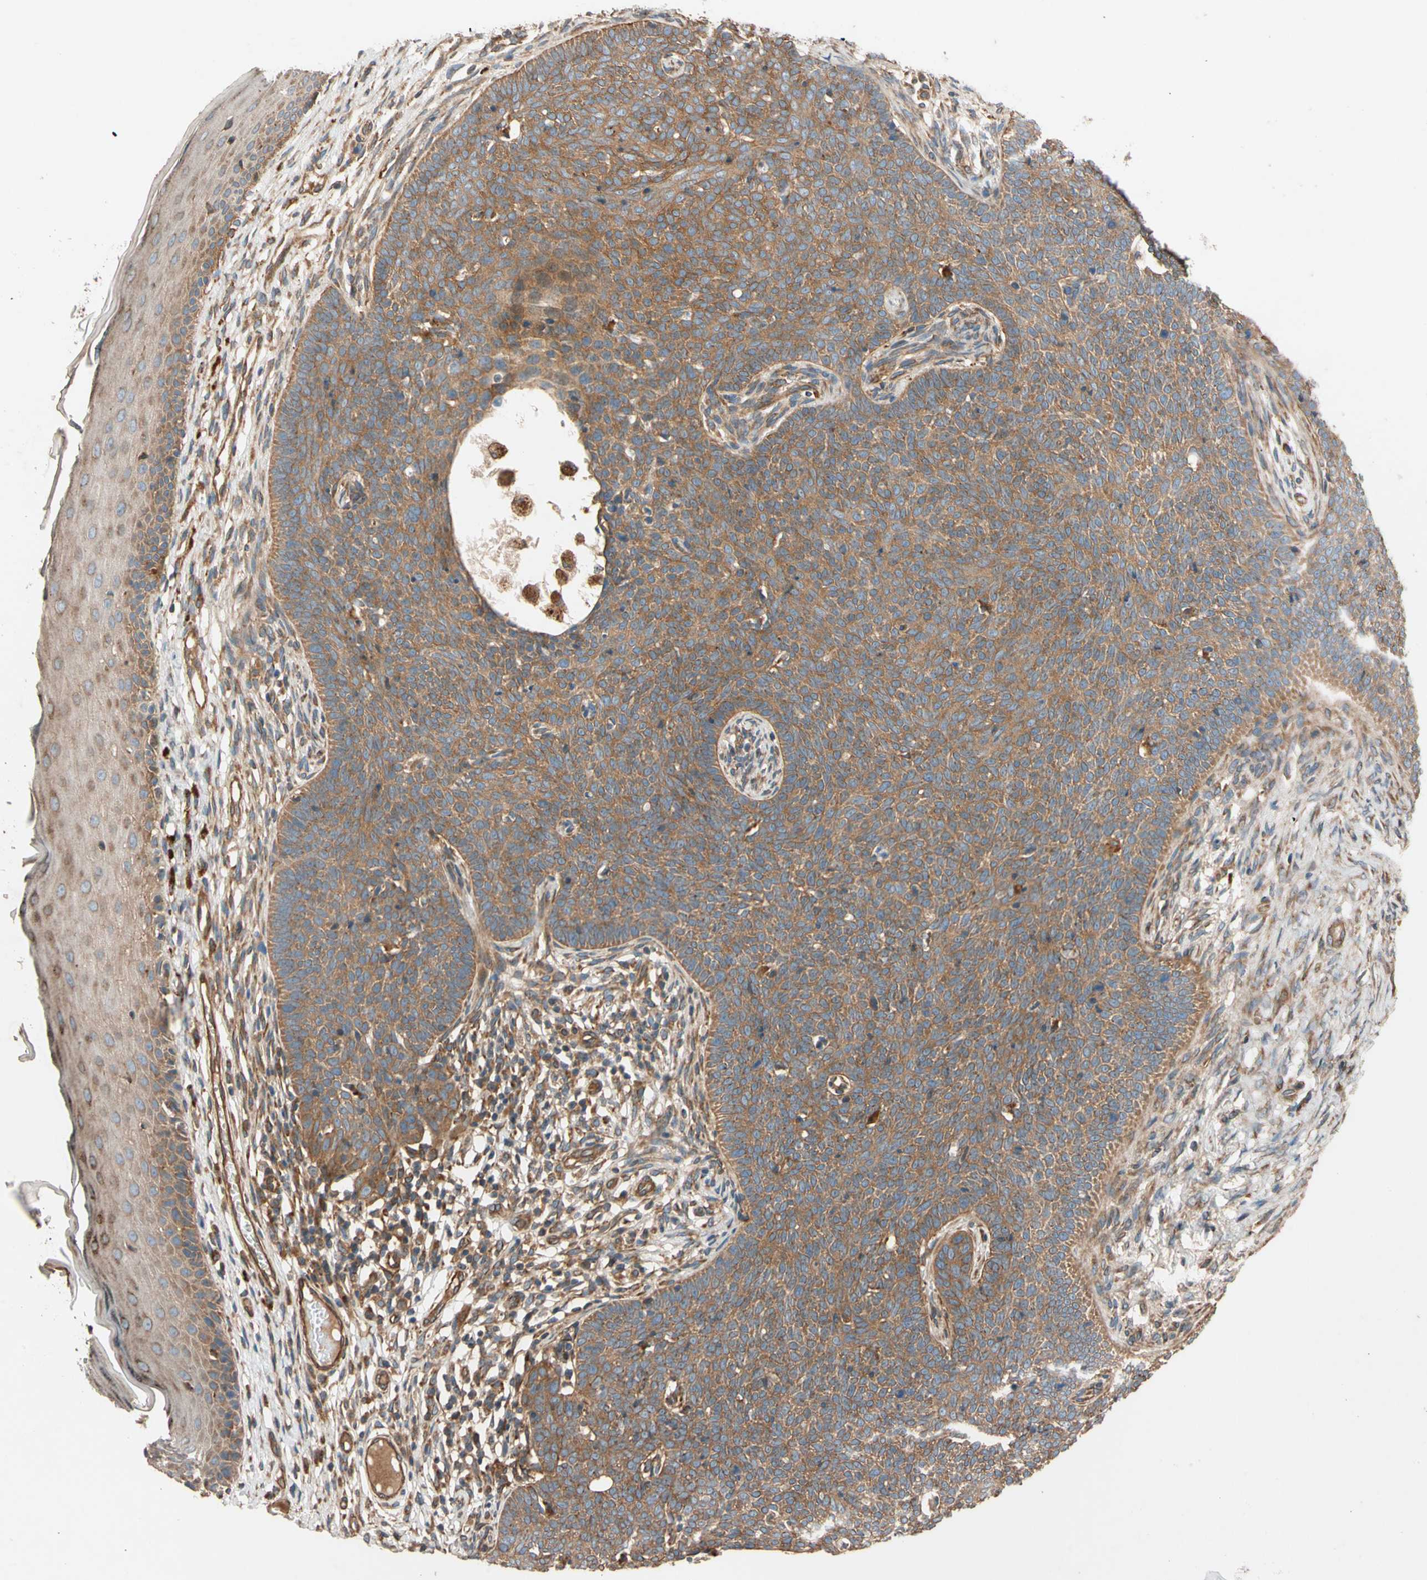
{"staining": {"intensity": "moderate", "quantity": ">75%", "location": "cytoplasmic/membranous"}, "tissue": "skin cancer", "cell_type": "Tumor cells", "image_type": "cancer", "snomed": [{"axis": "morphology", "description": "Normal tissue, NOS"}, {"axis": "morphology", "description": "Basal cell carcinoma"}, {"axis": "topography", "description": "Skin"}], "caption": "Protein staining of basal cell carcinoma (skin) tissue exhibits moderate cytoplasmic/membranous positivity in approximately >75% of tumor cells.", "gene": "PHYH", "patient": {"sex": "male", "age": 87}}